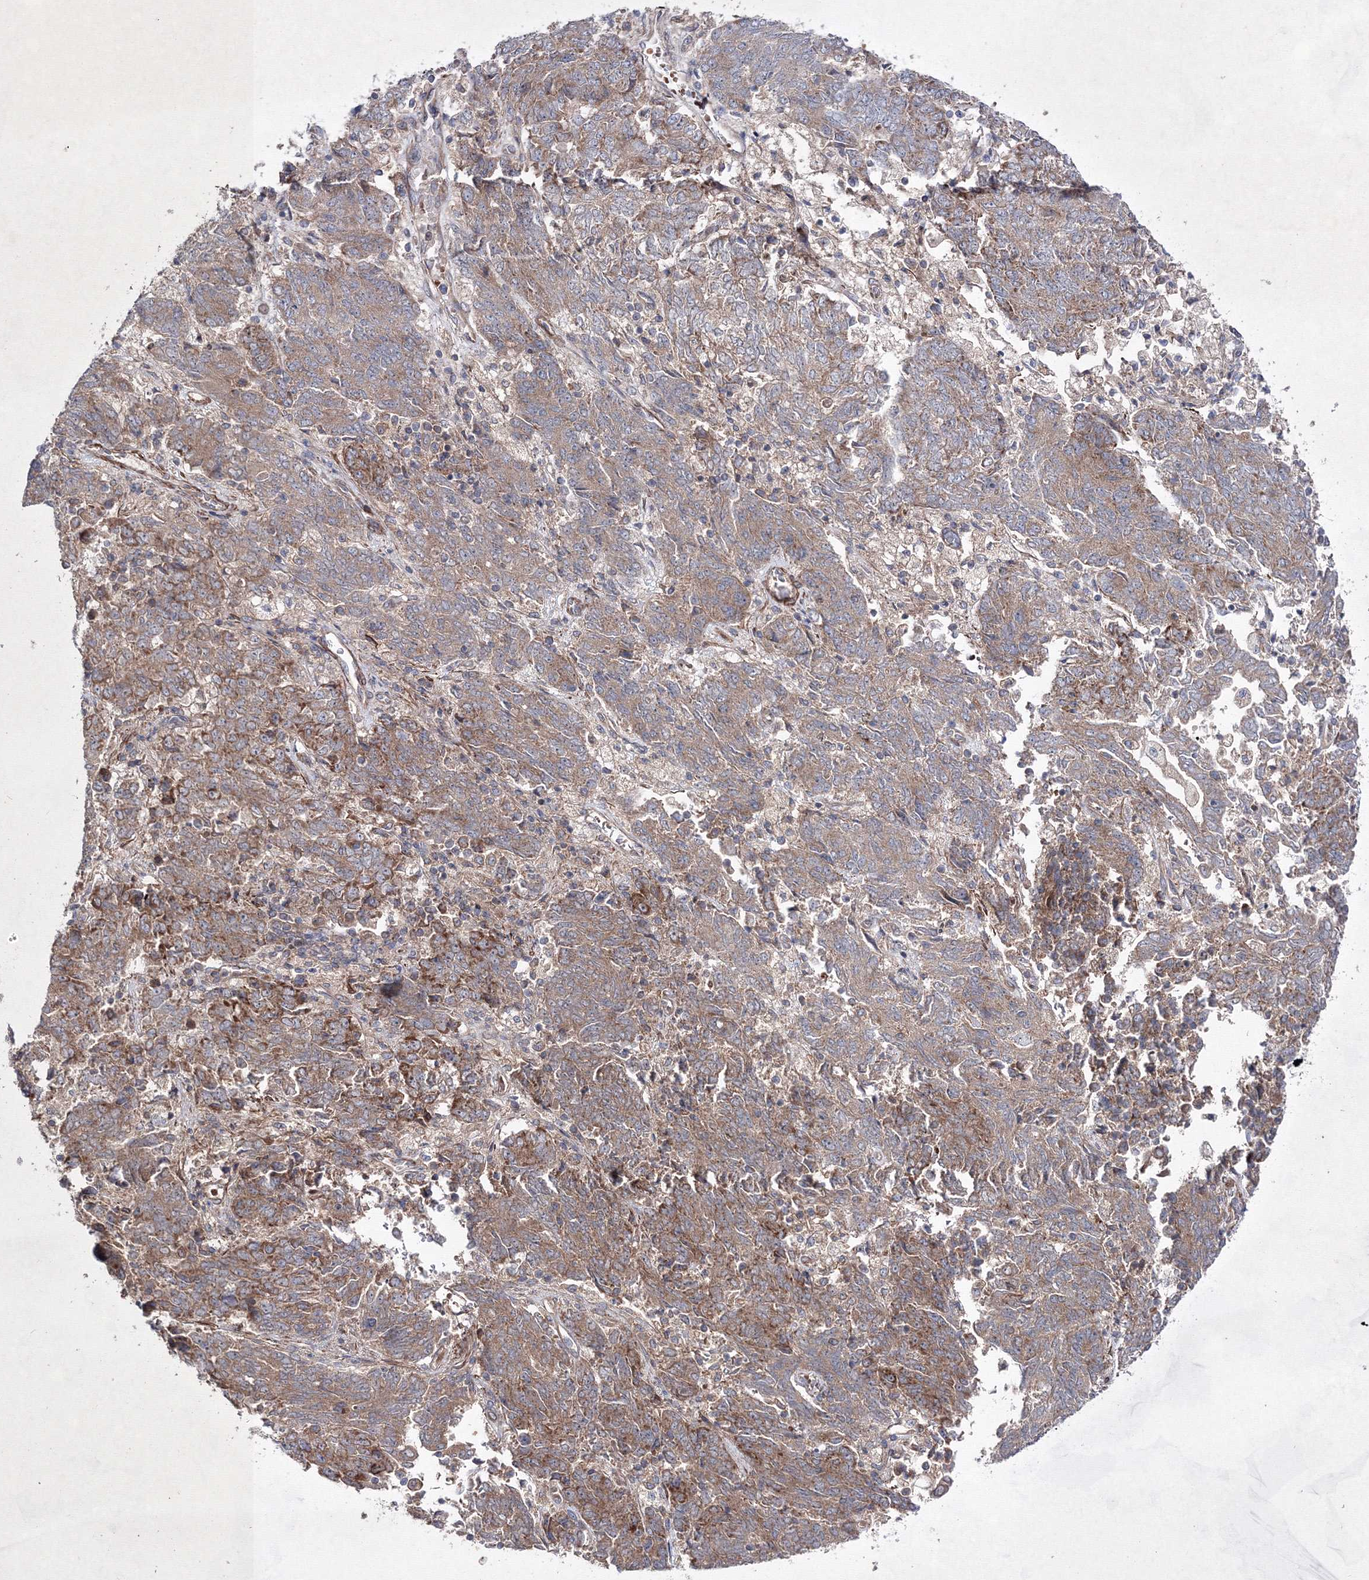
{"staining": {"intensity": "moderate", "quantity": ">75%", "location": "cytoplasmic/membranous"}, "tissue": "endometrial cancer", "cell_type": "Tumor cells", "image_type": "cancer", "snomed": [{"axis": "morphology", "description": "Adenocarcinoma, NOS"}, {"axis": "topography", "description": "Endometrium"}], "caption": "Endometrial cancer (adenocarcinoma) stained with a protein marker displays moderate staining in tumor cells.", "gene": "GFM1", "patient": {"sex": "female", "age": 80}}